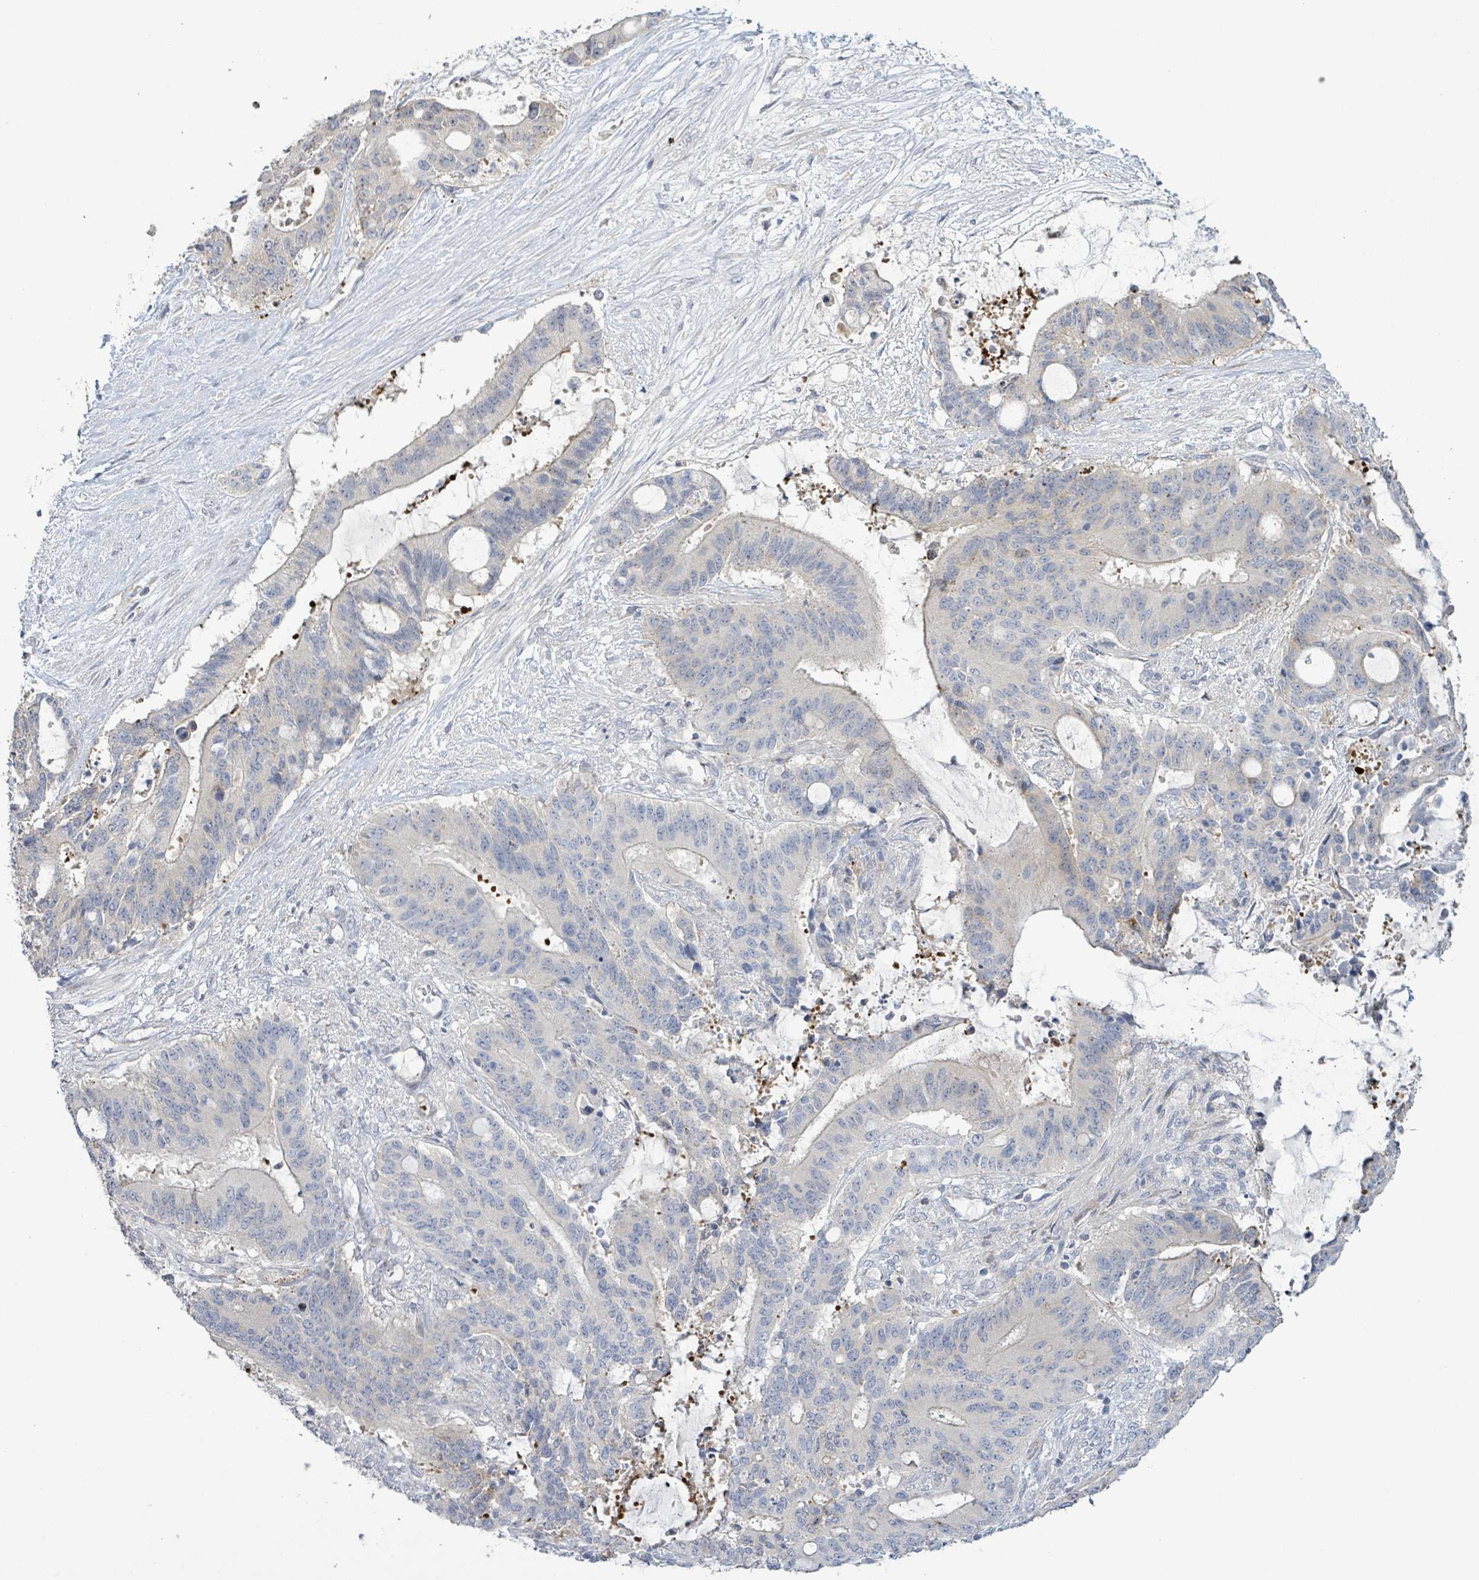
{"staining": {"intensity": "weak", "quantity": "<25%", "location": "cytoplasmic/membranous"}, "tissue": "liver cancer", "cell_type": "Tumor cells", "image_type": "cancer", "snomed": [{"axis": "morphology", "description": "Normal tissue, NOS"}, {"axis": "morphology", "description": "Cholangiocarcinoma"}, {"axis": "topography", "description": "Liver"}, {"axis": "topography", "description": "Peripheral nerve tissue"}], "caption": "High magnification brightfield microscopy of liver cancer (cholangiocarcinoma) stained with DAB (3,3'-diaminobenzidine) (brown) and counterstained with hematoxylin (blue): tumor cells show no significant expression.", "gene": "LILRA4", "patient": {"sex": "female", "age": 73}}